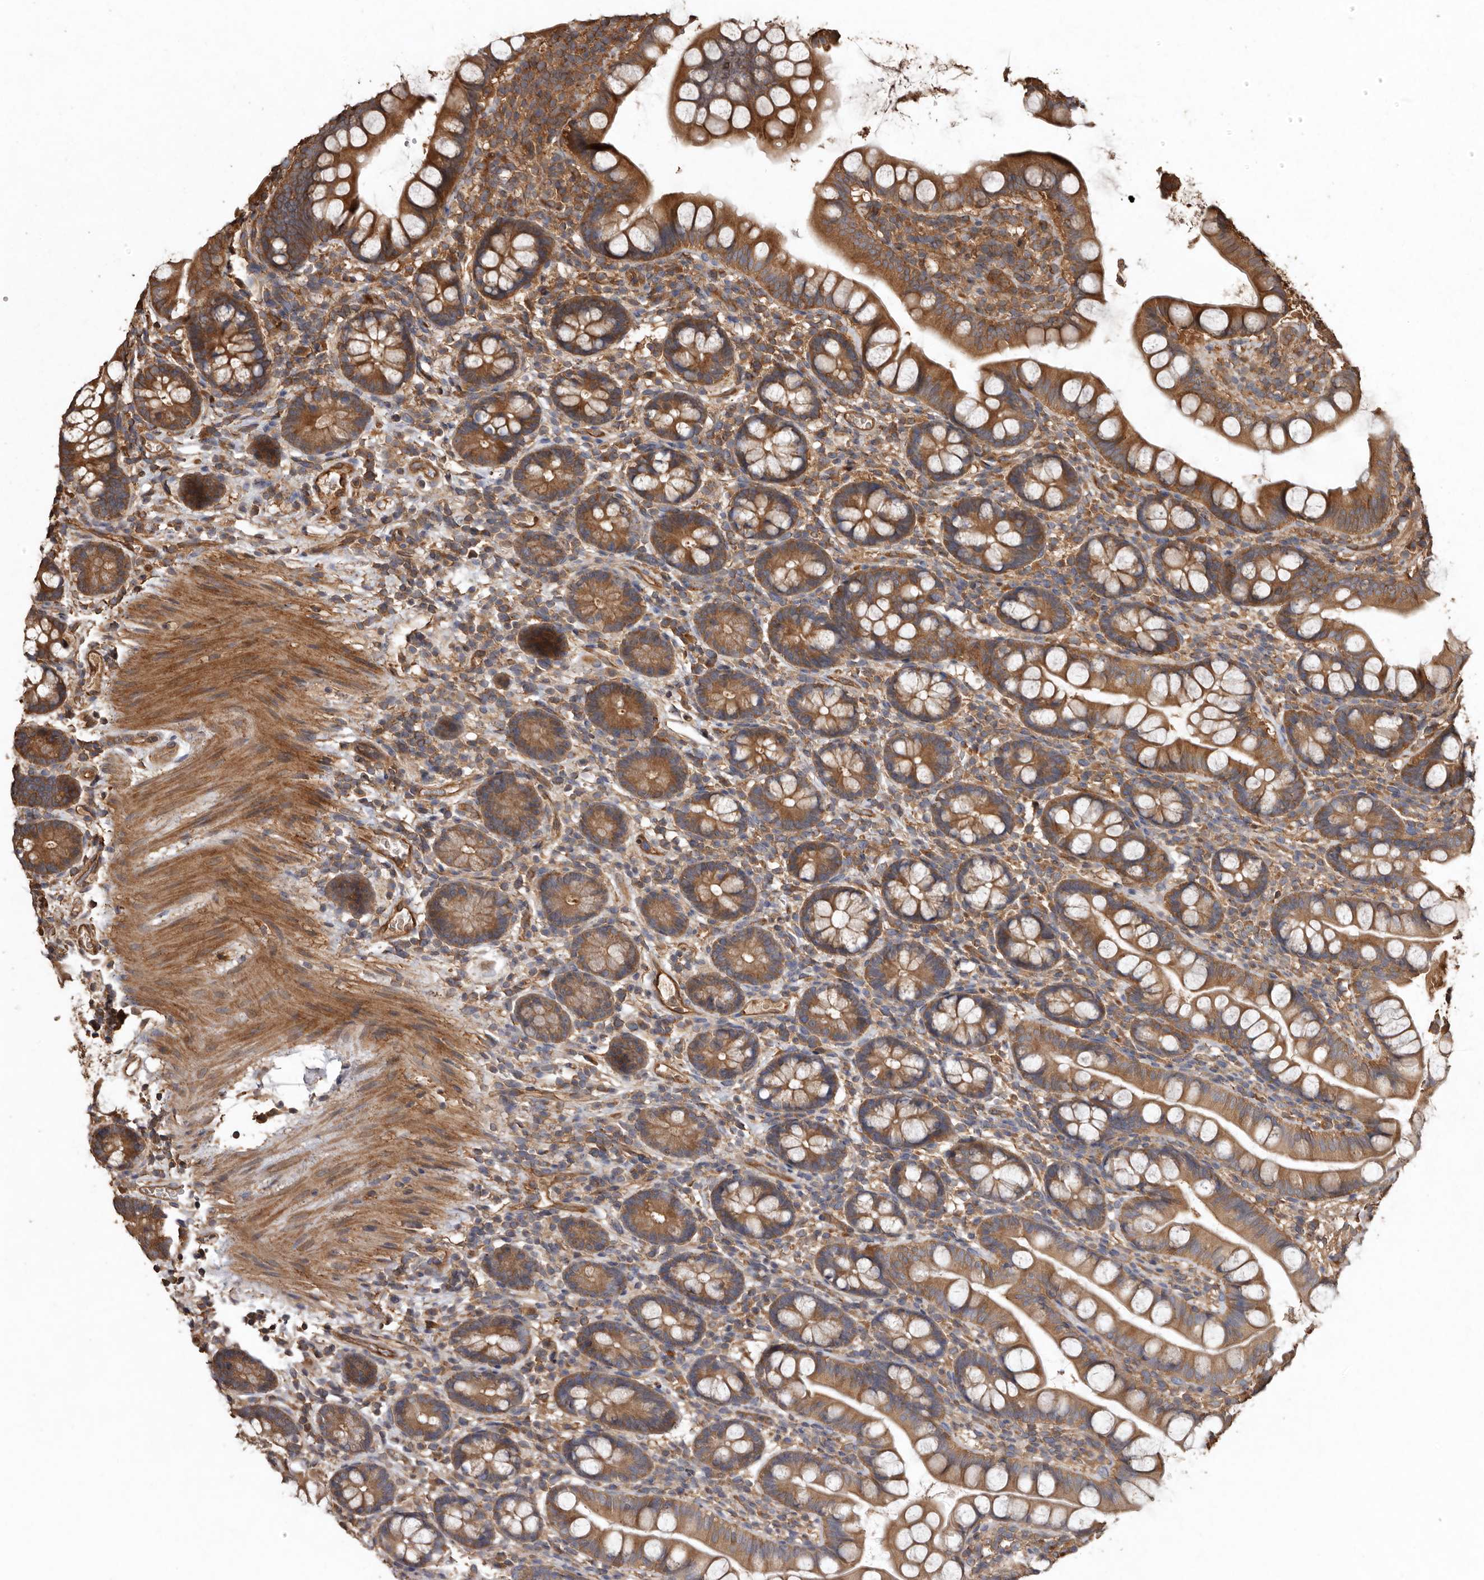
{"staining": {"intensity": "moderate", "quantity": ">75%", "location": "cytoplasmic/membranous"}, "tissue": "small intestine", "cell_type": "Glandular cells", "image_type": "normal", "snomed": [{"axis": "morphology", "description": "Normal tissue, NOS"}, {"axis": "topography", "description": "Small intestine"}], "caption": "High-magnification brightfield microscopy of unremarkable small intestine stained with DAB (3,3'-diaminobenzidine) (brown) and counterstained with hematoxylin (blue). glandular cells exhibit moderate cytoplasmic/membranous positivity is identified in about>75% of cells.", "gene": "FLCN", "patient": {"sex": "female", "age": 84}}